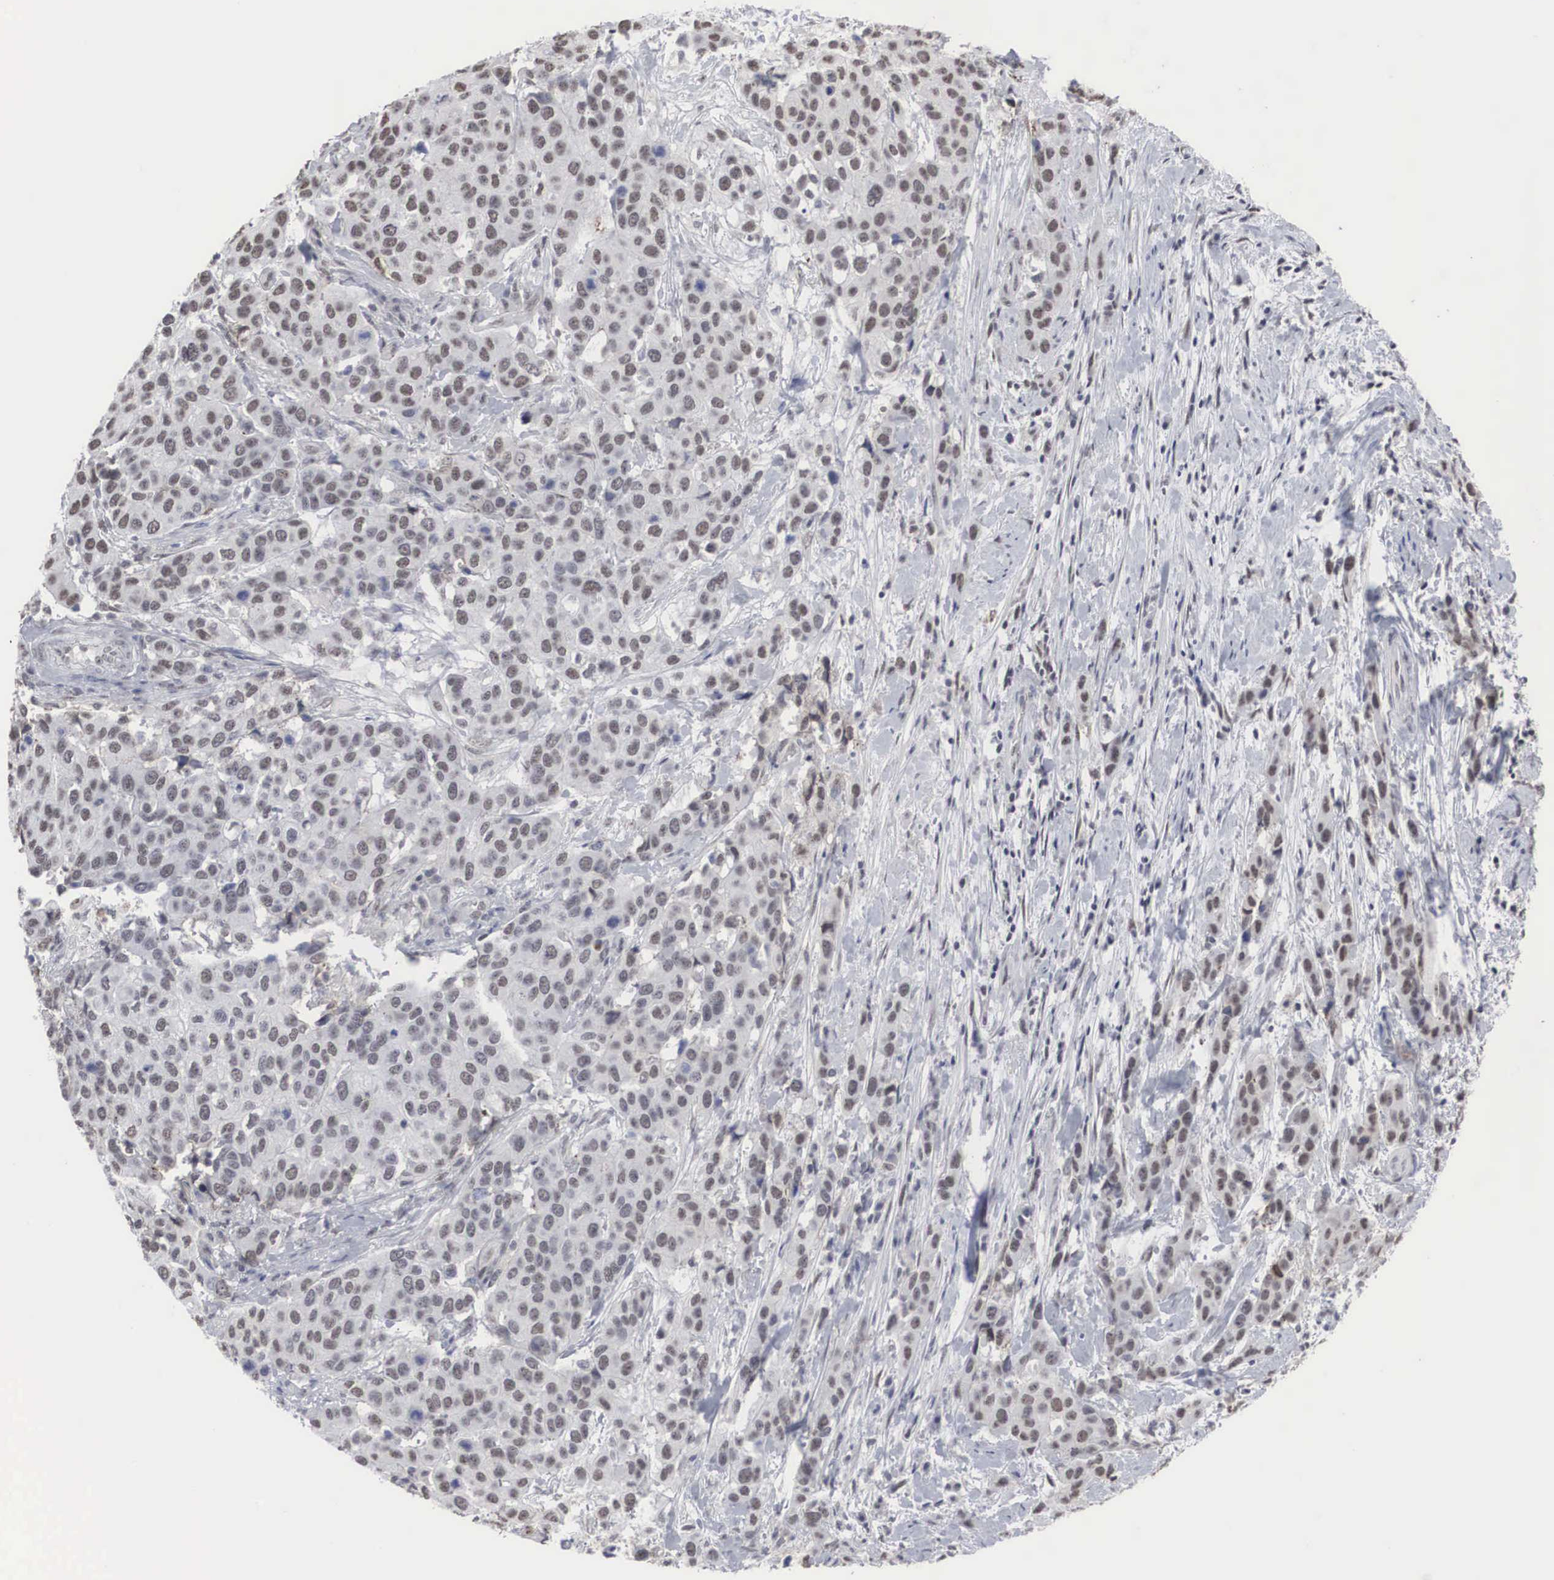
{"staining": {"intensity": "moderate", "quantity": ">75%", "location": "nuclear"}, "tissue": "cervical cancer", "cell_type": "Tumor cells", "image_type": "cancer", "snomed": [{"axis": "morphology", "description": "Squamous cell carcinoma, NOS"}, {"axis": "topography", "description": "Cervix"}], "caption": "DAB immunohistochemical staining of cervical cancer exhibits moderate nuclear protein positivity in about >75% of tumor cells.", "gene": "AUTS2", "patient": {"sex": "female", "age": 54}}